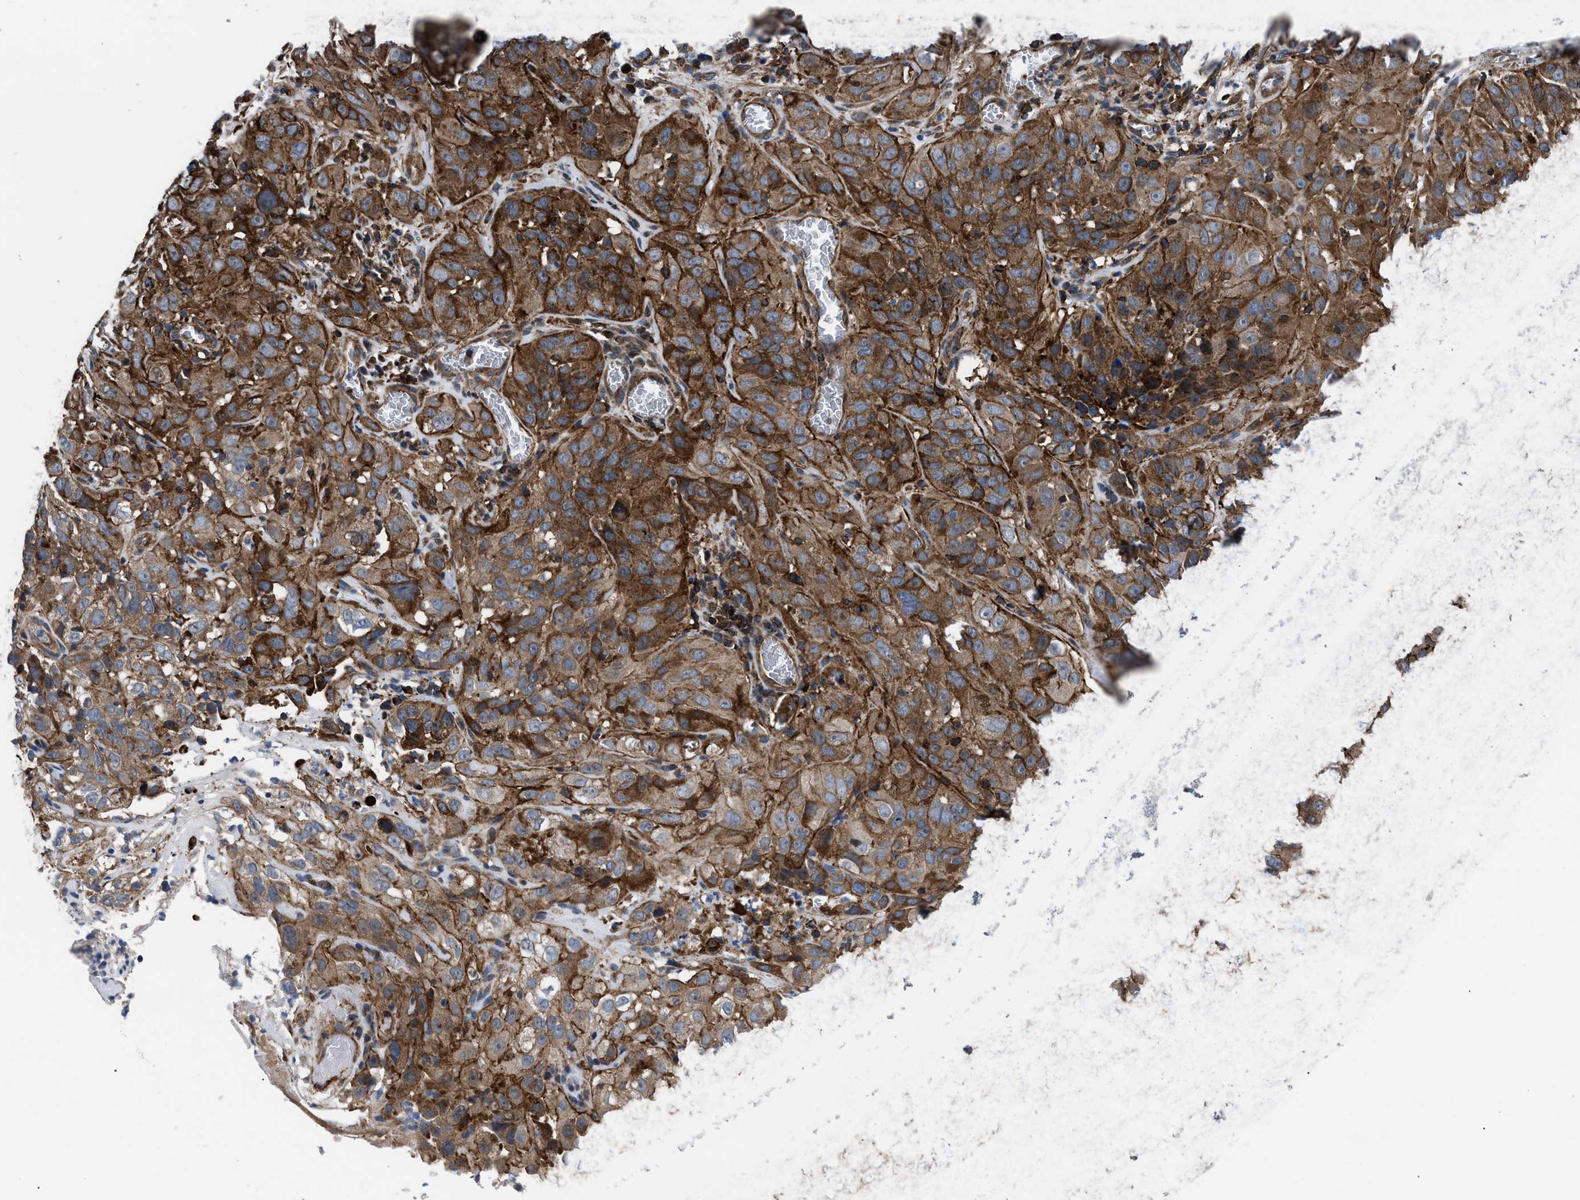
{"staining": {"intensity": "moderate", "quantity": ">75%", "location": "cytoplasmic/membranous"}, "tissue": "cervical cancer", "cell_type": "Tumor cells", "image_type": "cancer", "snomed": [{"axis": "morphology", "description": "Squamous cell carcinoma, NOS"}, {"axis": "topography", "description": "Cervix"}], "caption": "This is a photomicrograph of IHC staining of squamous cell carcinoma (cervical), which shows moderate positivity in the cytoplasmic/membranous of tumor cells.", "gene": "SPAST", "patient": {"sex": "female", "age": 32}}